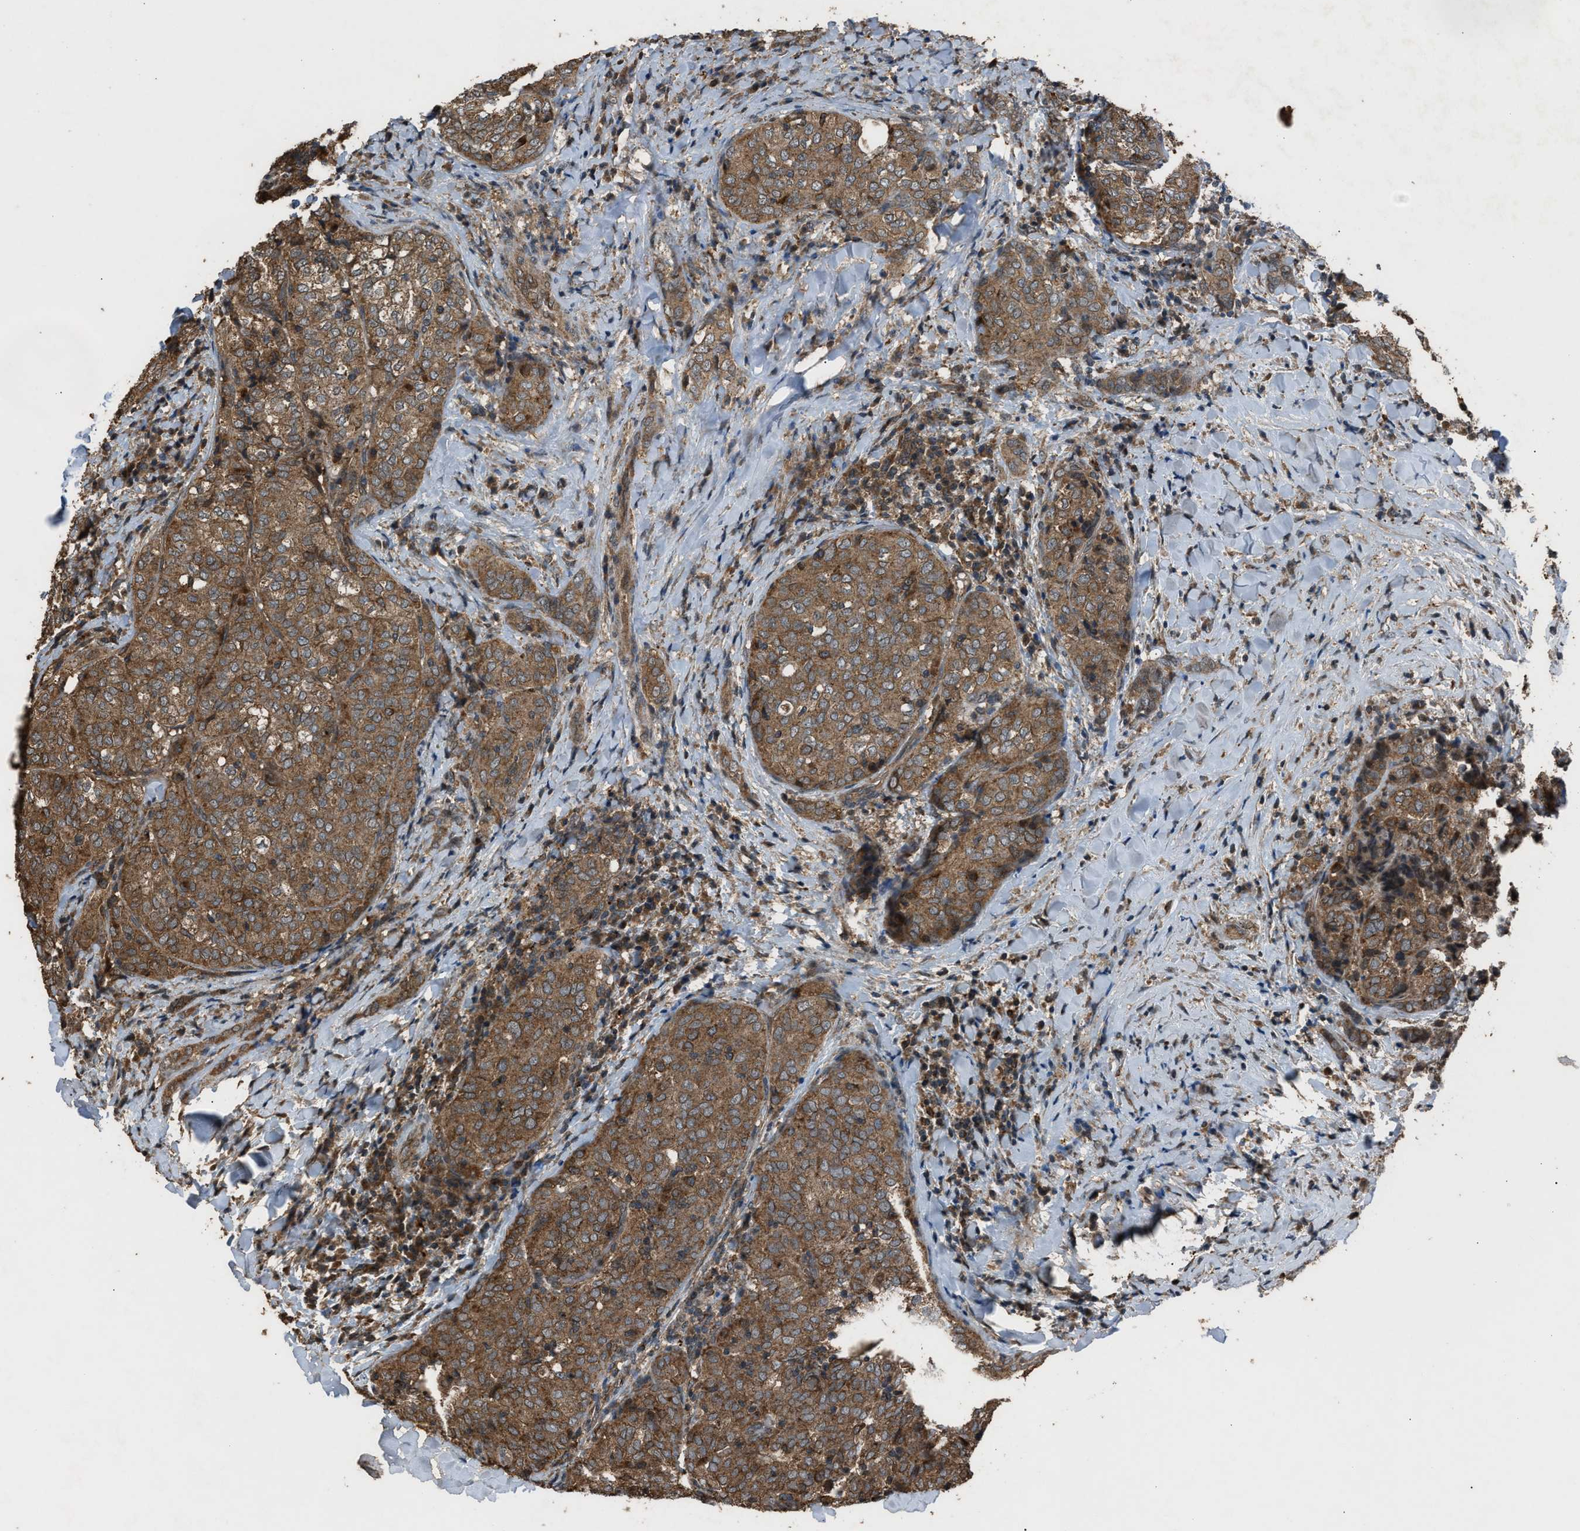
{"staining": {"intensity": "moderate", "quantity": ">75%", "location": "cytoplasmic/membranous"}, "tissue": "thyroid cancer", "cell_type": "Tumor cells", "image_type": "cancer", "snomed": [{"axis": "morphology", "description": "Normal tissue, NOS"}, {"axis": "morphology", "description": "Papillary adenocarcinoma, NOS"}, {"axis": "topography", "description": "Thyroid gland"}], "caption": "Protein staining shows moderate cytoplasmic/membranous expression in about >75% of tumor cells in papillary adenocarcinoma (thyroid).", "gene": "PSMD1", "patient": {"sex": "female", "age": 30}}